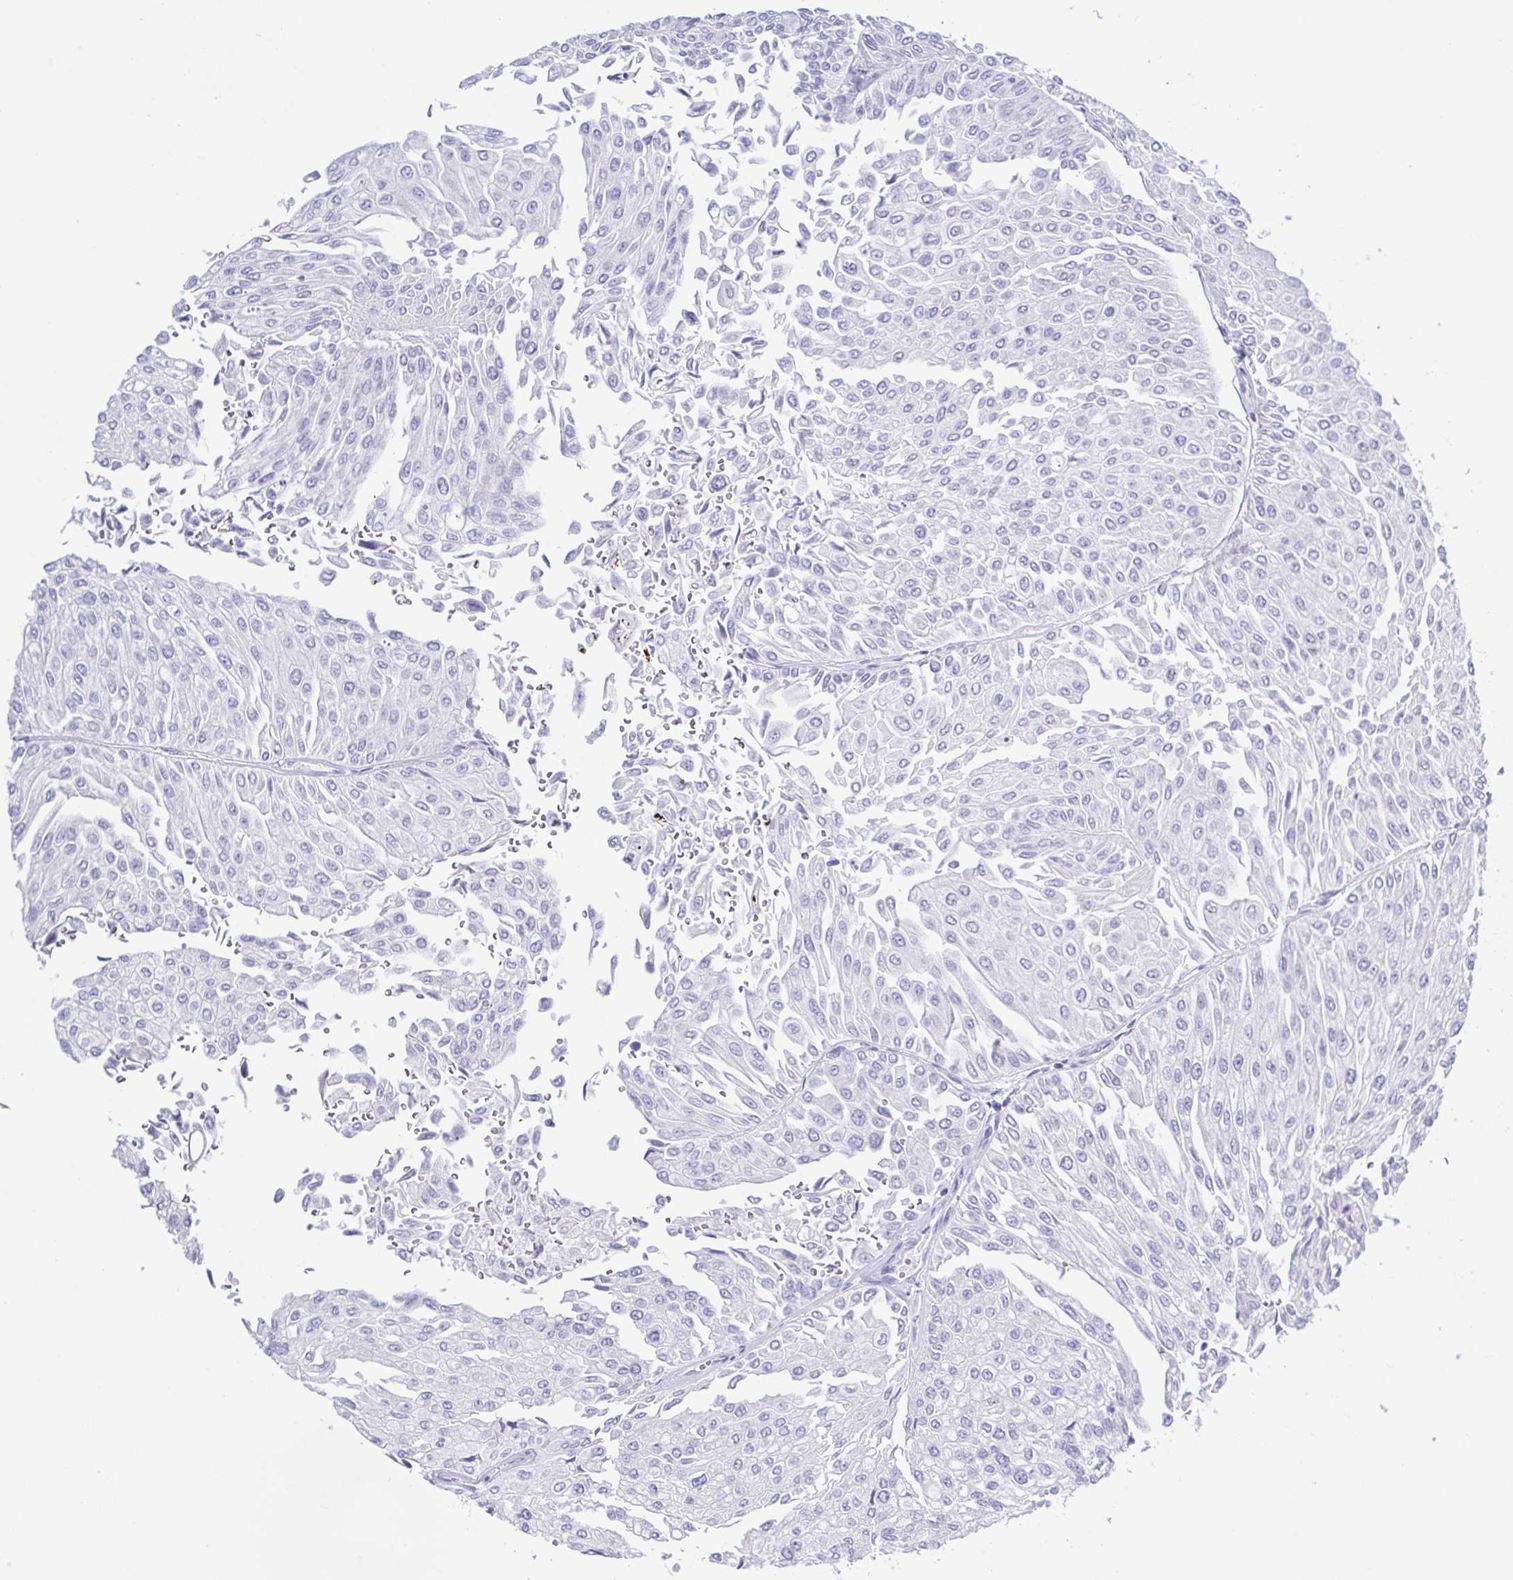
{"staining": {"intensity": "negative", "quantity": "none", "location": "none"}, "tissue": "urothelial cancer", "cell_type": "Tumor cells", "image_type": "cancer", "snomed": [{"axis": "morphology", "description": "Urothelial carcinoma, NOS"}, {"axis": "topography", "description": "Urinary bladder"}], "caption": "The immunohistochemistry (IHC) histopathology image has no significant expression in tumor cells of transitional cell carcinoma tissue.", "gene": "A1BG", "patient": {"sex": "male", "age": 67}}